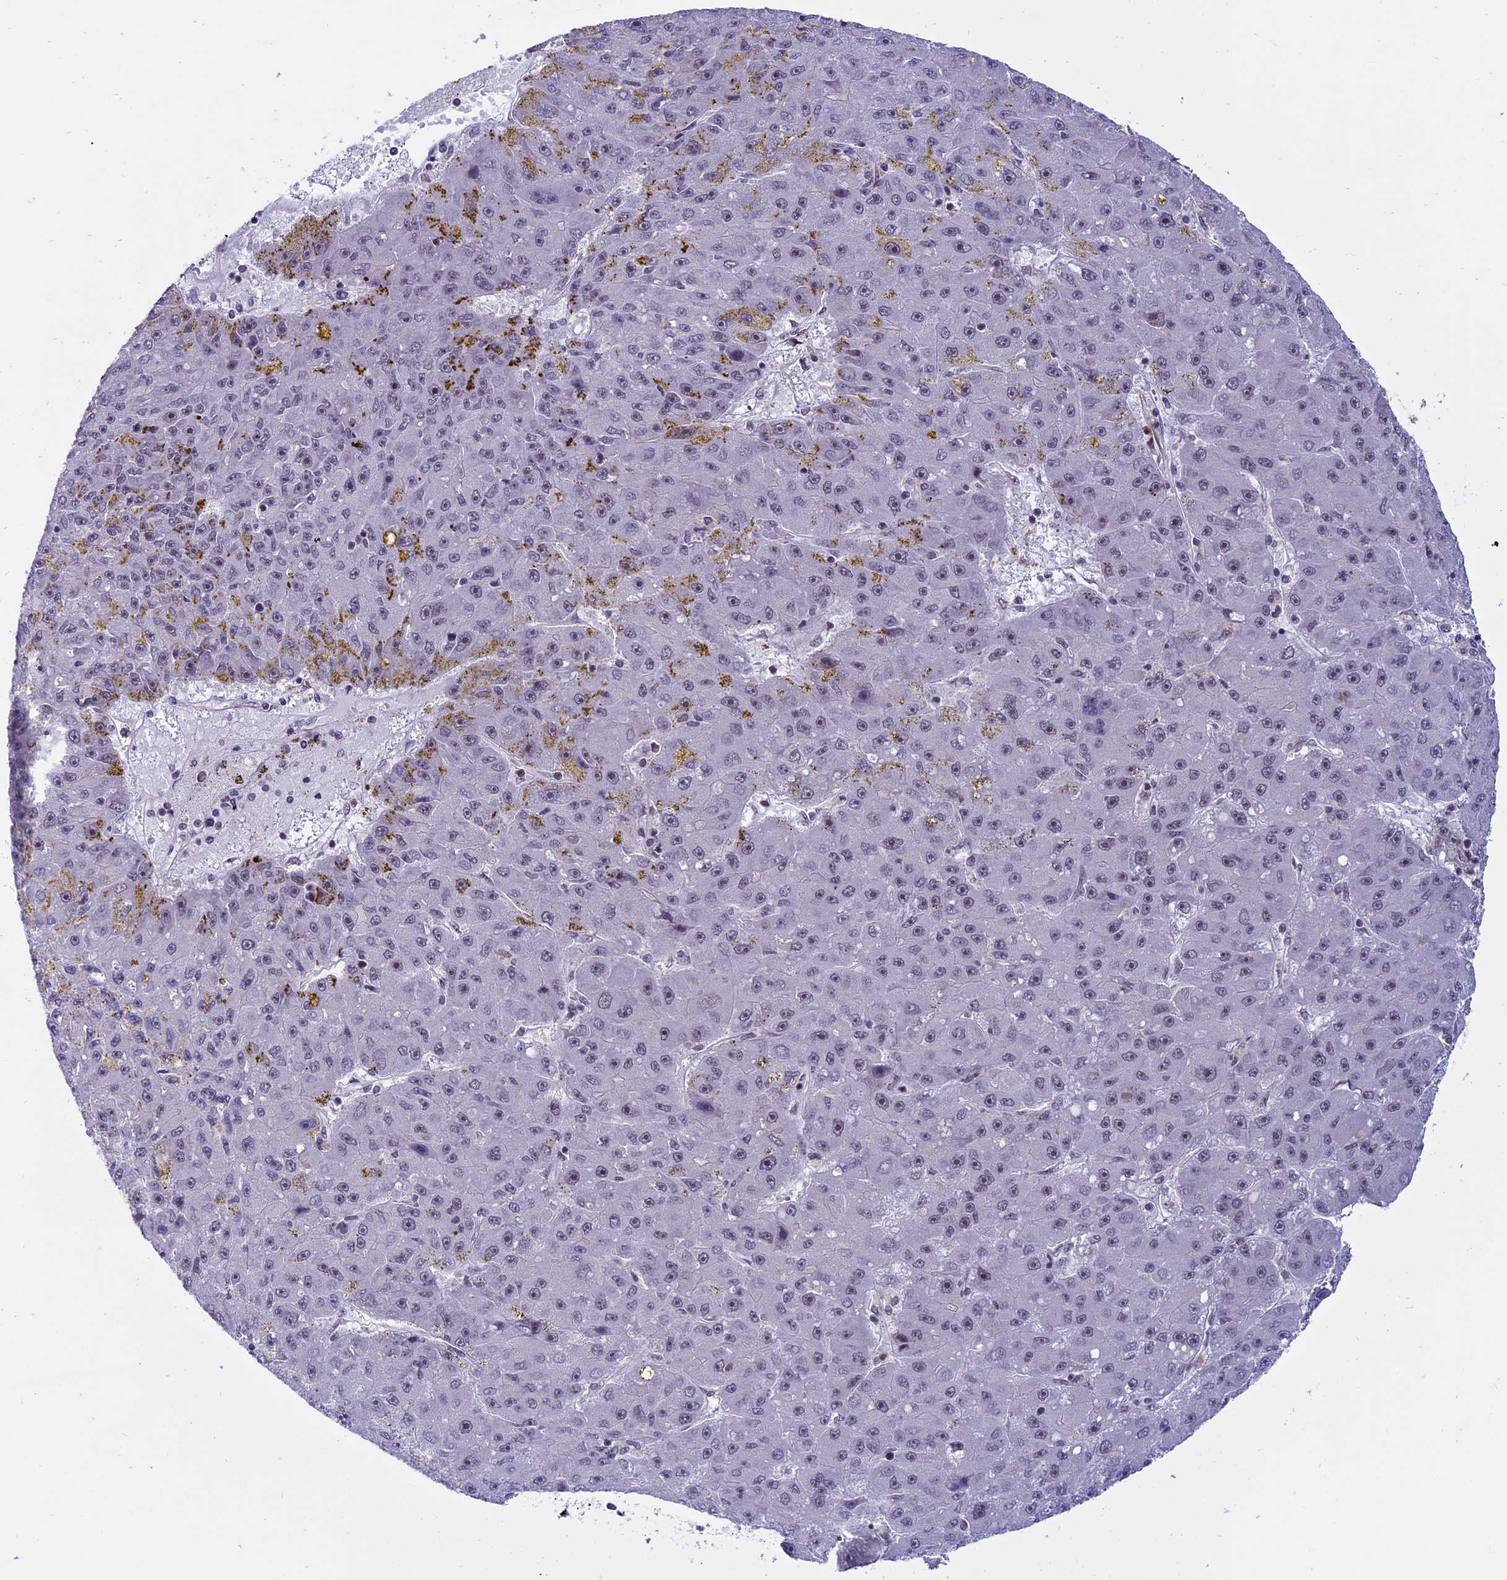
{"staining": {"intensity": "weak", "quantity": "25%-75%", "location": "nuclear"}, "tissue": "liver cancer", "cell_type": "Tumor cells", "image_type": "cancer", "snomed": [{"axis": "morphology", "description": "Carcinoma, Hepatocellular, NOS"}, {"axis": "topography", "description": "Liver"}], "caption": "Brown immunohistochemical staining in liver cancer reveals weak nuclear expression in about 25%-75% of tumor cells.", "gene": "TADA3", "patient": {"sex": "male", "age": 67}}